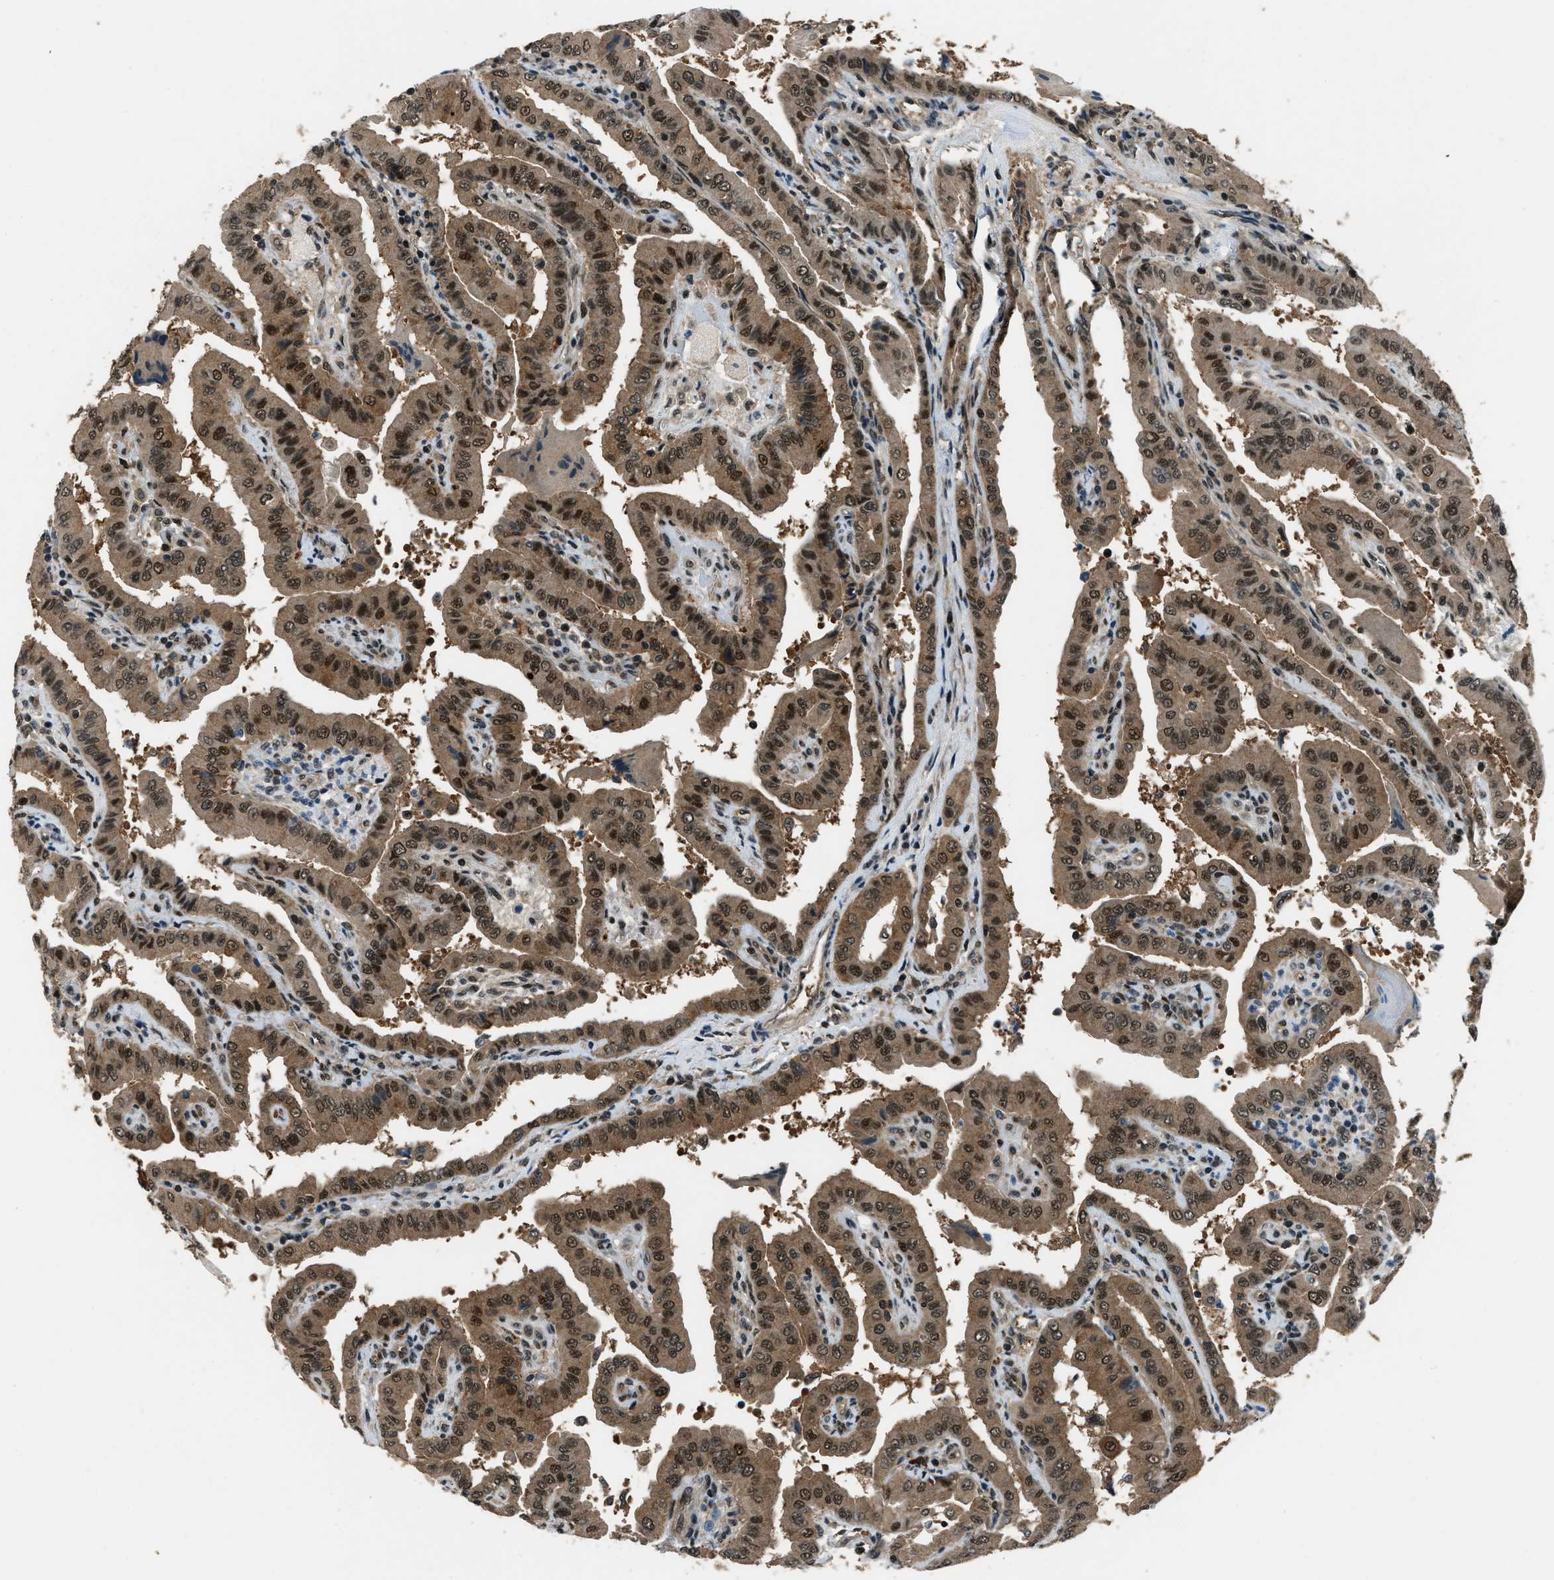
{"staining": {"intensity": "moderate", "quantity": ">75%", "location": "cytoplasmic/membranous,nuclear"}, "tissue": "thyroid cancer", "cell_type": "Tumor cells", "image_type": "cancer", "snomed": [{"axis": "morphology", "description": "Papillary adenocarcinoma, NOS"}, {"axis": "topography", "description": "Thyroid gland"}], "caption": "Immunohistochemical staining of human thyroid cancer exhibits moderate cytoplasmic/membranous and nuclear protein expression in about >75% of tumor cells.", "gene": "NUDCD3", "patient": {"sex": "male", "age": 33}}